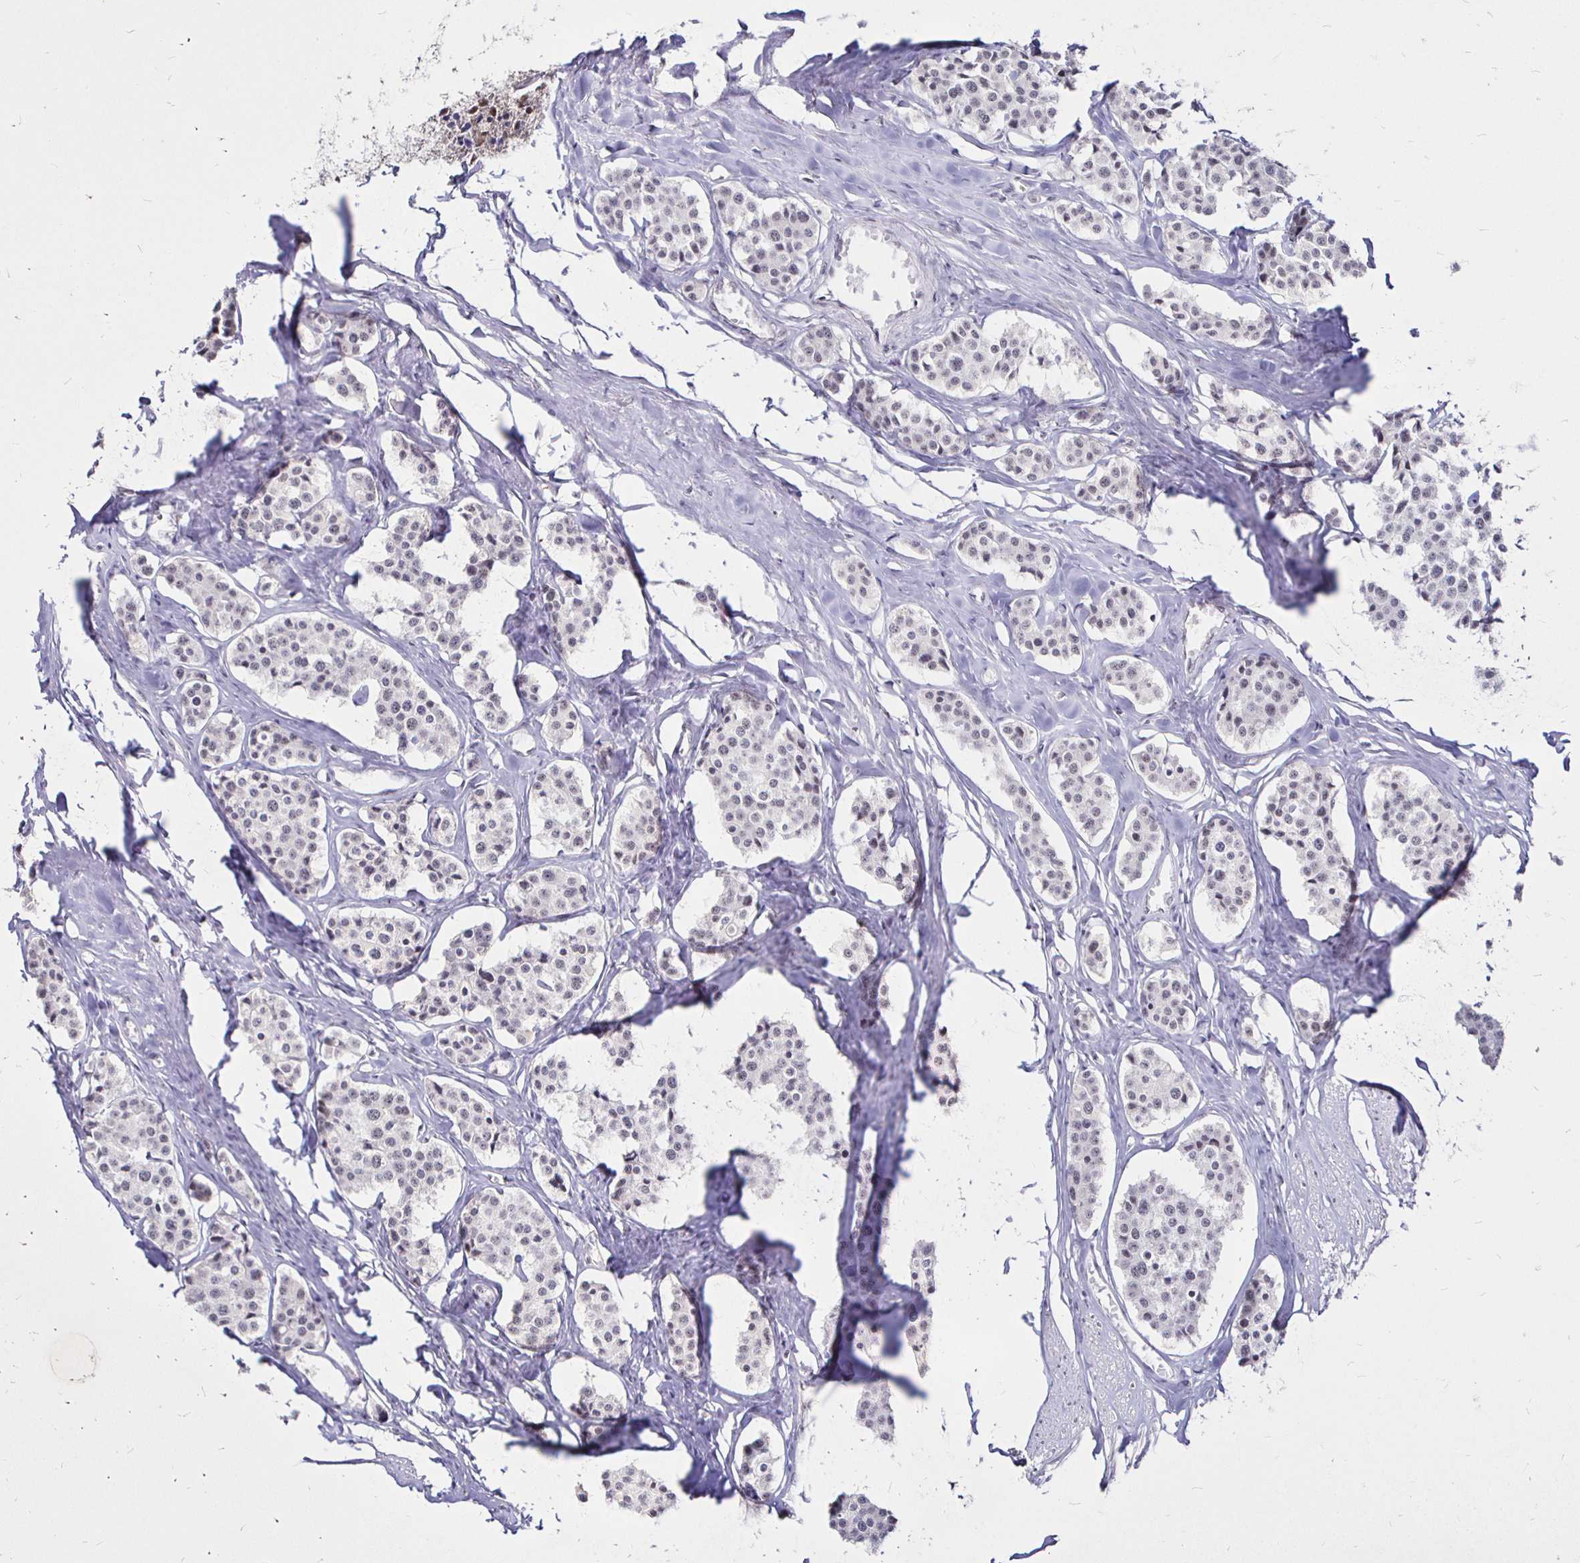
{"staining": {"intensity": "negative", "quantity": "none", "location": "none"}, "tissue": "carcinoid", "cell_type": "Tumor cells", "image_type": "cancer", "snomed": [{"axis": "morphology", "description": "Carcinoid, malignant, NOS"}, {"axis": "topography", "description": "Small intestine"}], "caption": "Immunohistochemistry (IHC) histopathology image of neoplastic tissue: carcinoid stained with DAB reveals no significant protein staining in tumor cells.", "gene": "SIN3A", "patient": {"sex": "male", "age": 60}}